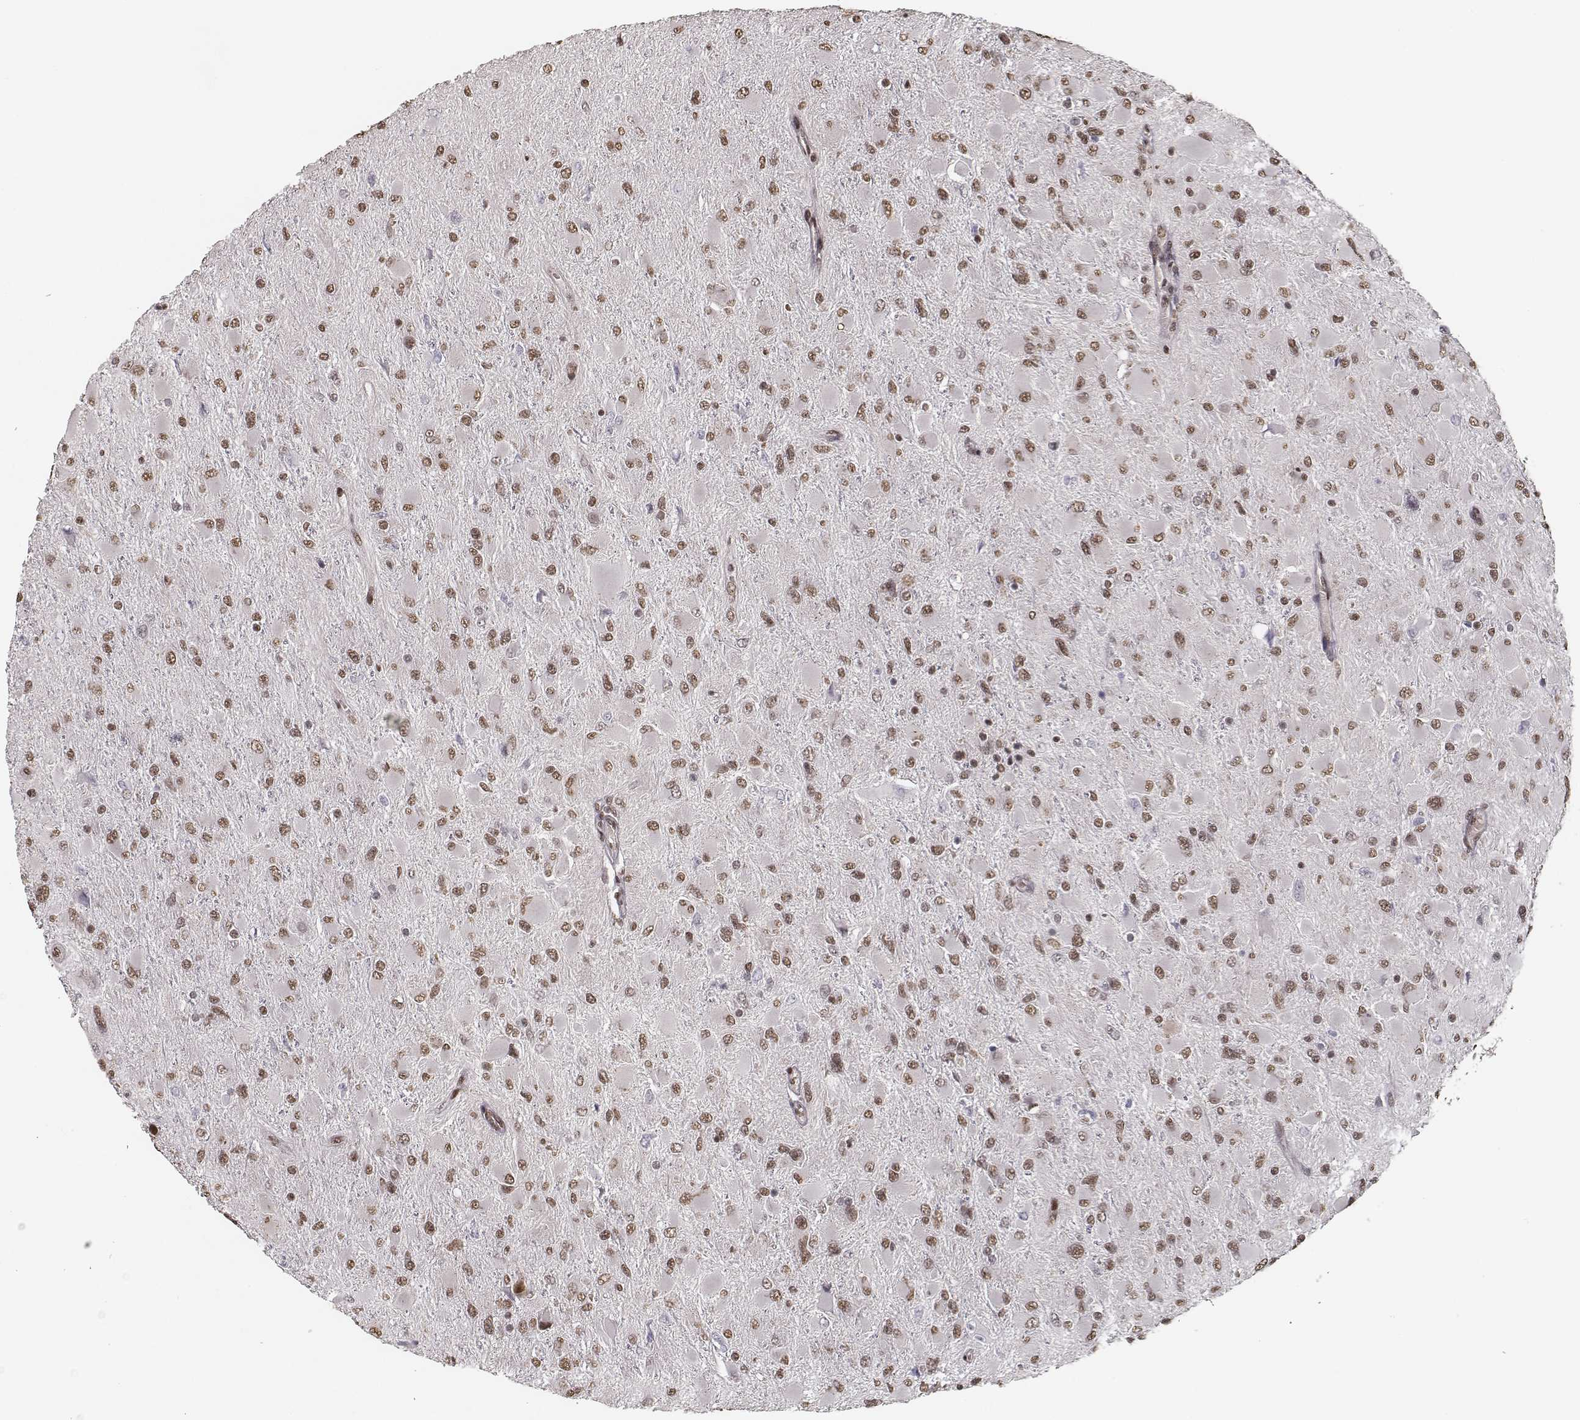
{"staining": {"intensity": "moderate", "quantity": ">75%", "location": "nuclear"}, "tissue": "glioma", "cell_type": "Tumor cells", "image_type": "cancer", "snomed": [{"axis": "morphology", "description": "Glioma, malignant, High grade"}, {"axis": "topography", "description": "Cerebral cortex"}], "caption": "Approximately >75% of tumor cells in high-grade glioma (malignant) demonstrate moderate nuclear protein expression as visualized by brown immunohistochemical staining.", "gene": "HMGA2", "patient": {"sex": "female", "age": 36}}